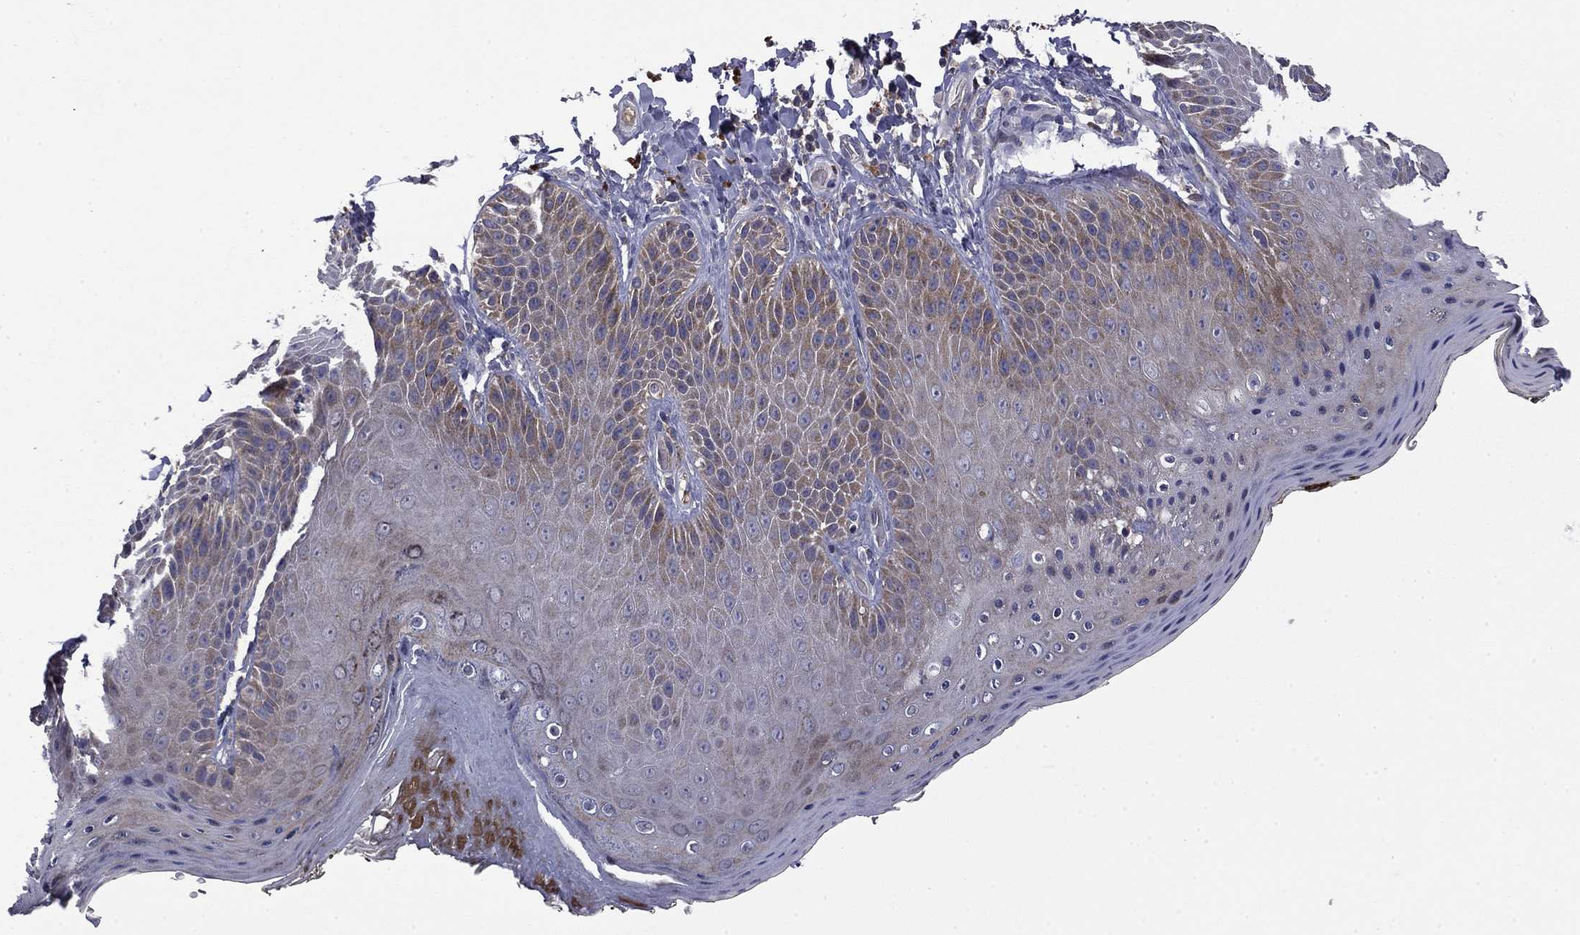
{"staining": {"intensity": "moderate", "quantity": "<25%", "location": "cytoplasmic/membranous"}, "tissue": "skin", "cell_type": "Epidermal cells", "image_type": "normal", "snomed": [{"axis": "morphology", "description": "Normal tissue, NOS"}, {"axis": "topography", "description": "Anal"}], "caption": "This image displays IHC staining of benign skin, with low moderate cytoplasmic/membranous positivity in approximately <25% of epidermal cells.", "gene": "CEACAM7", "patient": {"sex": "male", "age": 53}}